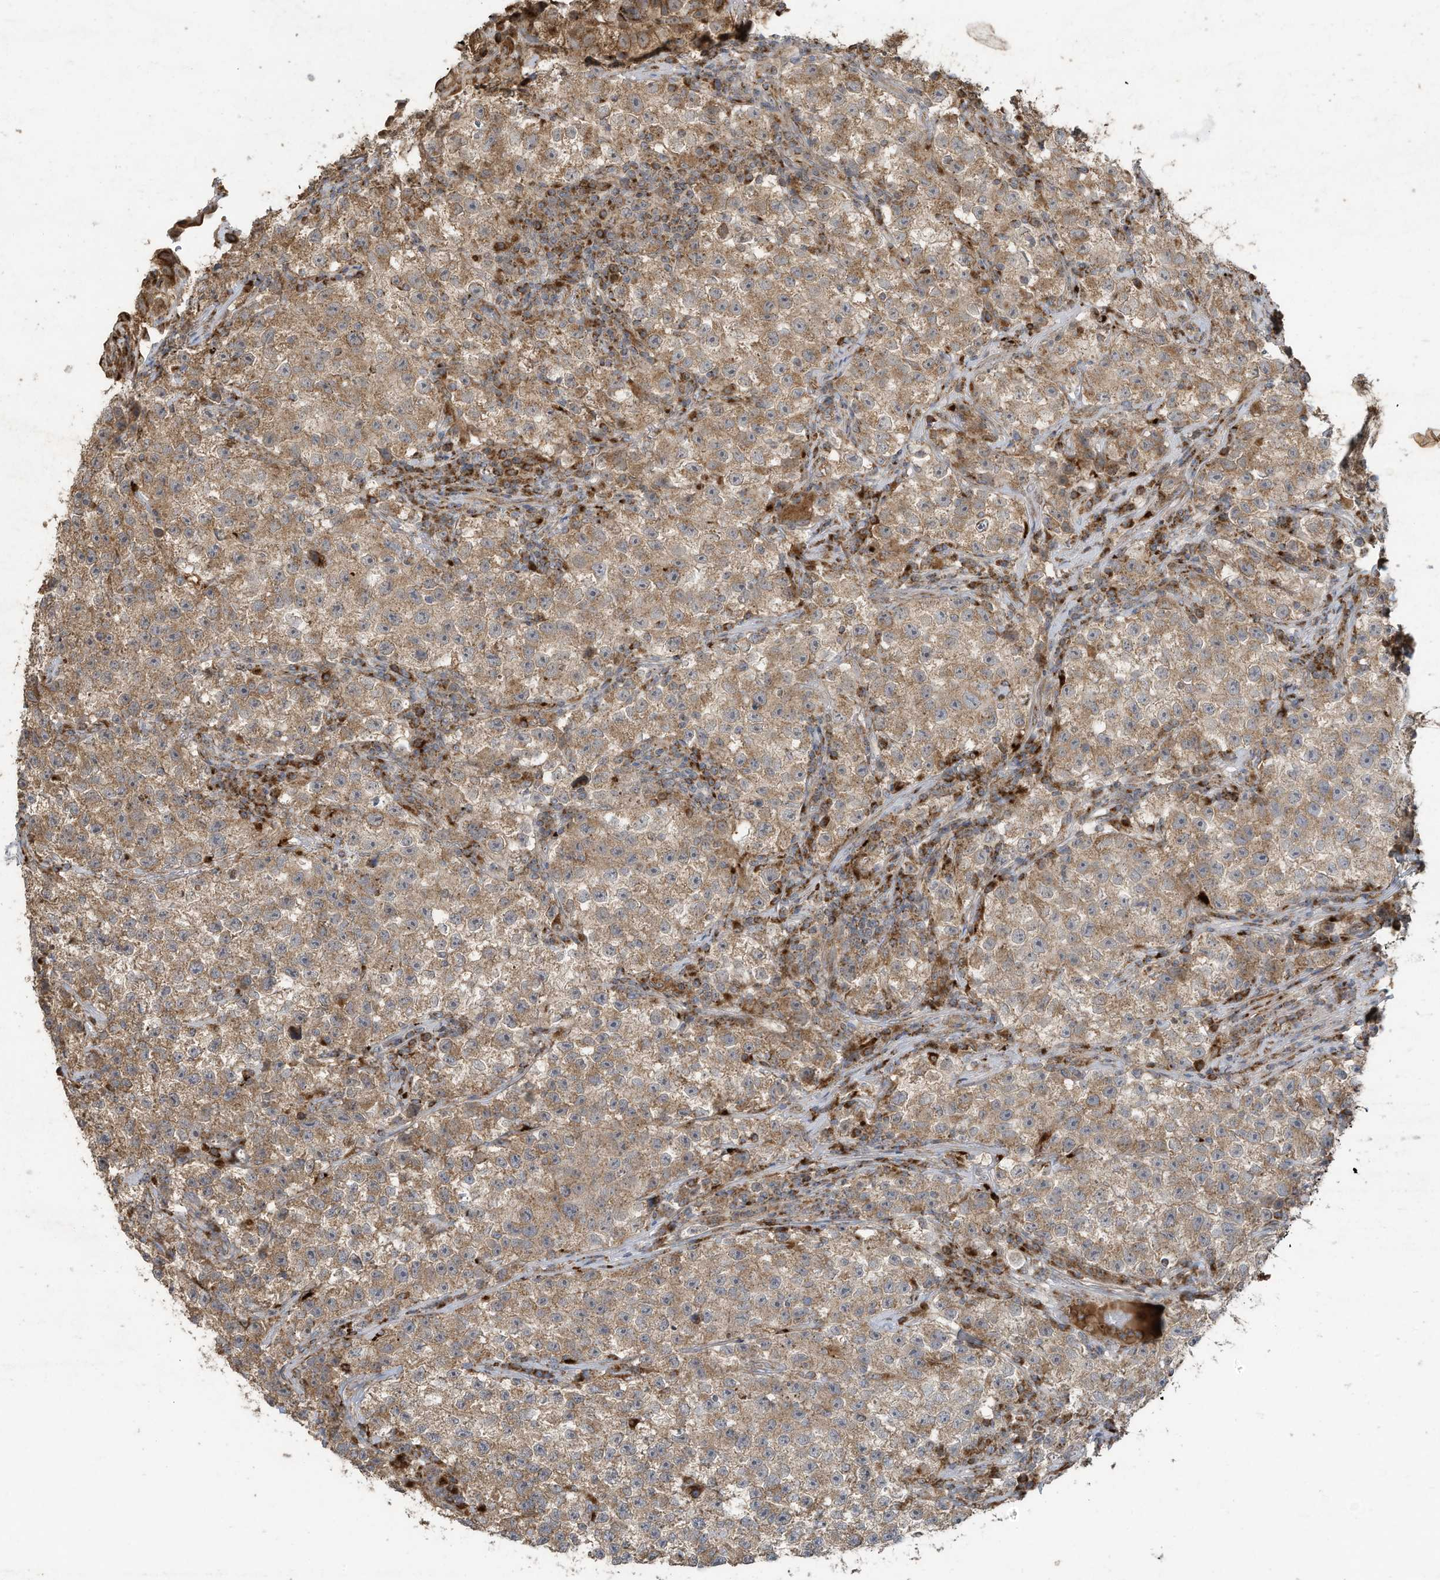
{"staining": {"intensity": "moderate", "quantity": "25%-75%", "location": "cytoplasmic/membranous"}, "tissue": "testis cancer", "cell_type": "Tumor cells", "image_type": "cancer", "snomed": [{"axis": "morphology", "description": "Seminoma, NOS"}, {"axis": "topography", "description": "Testis"}], "caption": "Testis cancer (seminoma) was stained to show a protein in brown. There is medium levels of moderate cytoplasmic/membranous staining in about 25%-75% of tumor cells.", "gene": "C2orf74", "patient": {"sex": "male", "age": 22}}